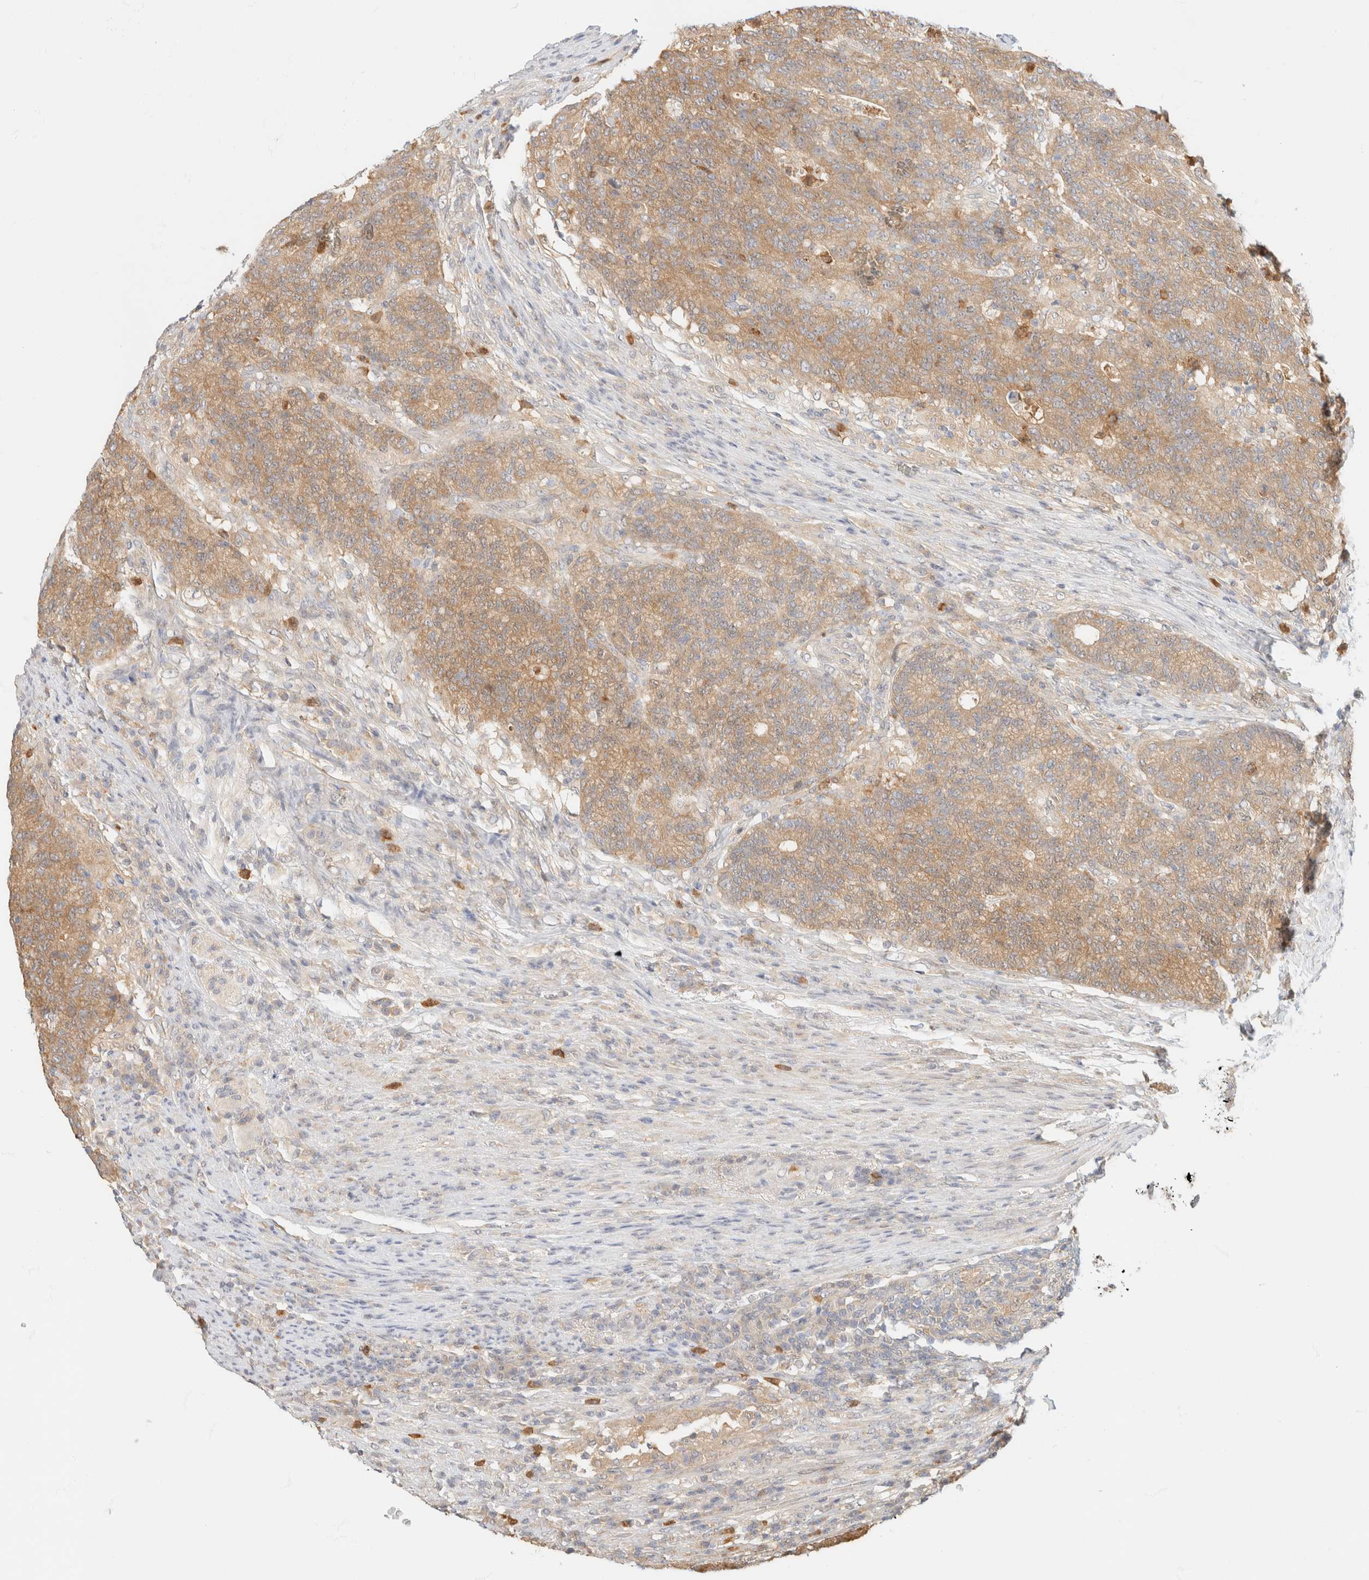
{"staining": {"intensity": "moderate", "quantity": ">75%", "location": "cytoplasmic/membranous"}, "tissue": "colorectal cancer", "cell_type": "Tumor cells", "image_type": "cancer", "snomed": [{"axis": "morphology", "description": "Normal tissue, NOS"}, {"axis": "morphology", "description": "Adenocarcinoma, NOS"}, {"axis": "topography", "description": "Colon"}], "caption": "About >75% of tumor cells in human colorectal adenocarcinoma exhibit moderate cytoplasmic/membranous protein expression as visualized by brown immunohistochemical staining.", "gene": "GPI", "patient": {"sex": "female", "age": 75}}